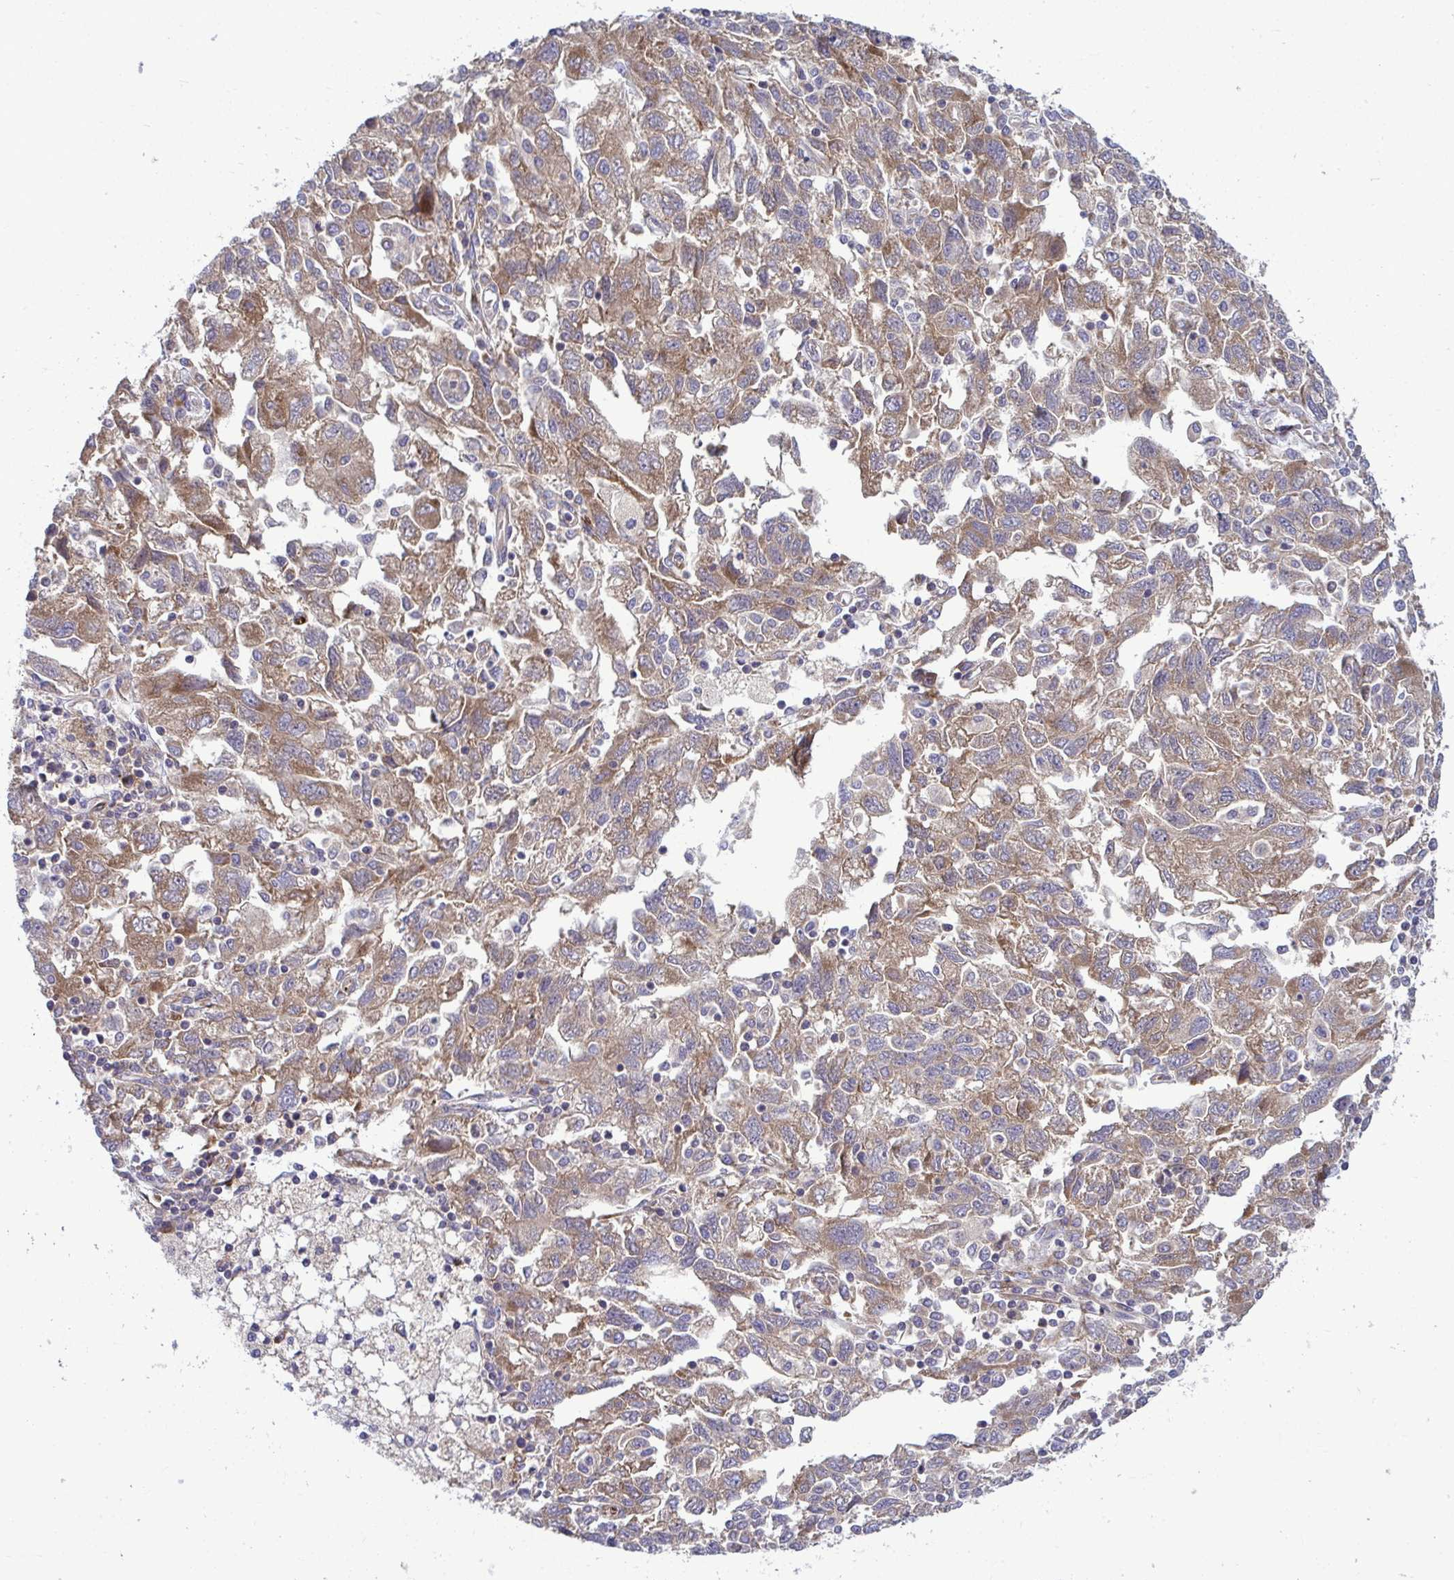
{"staining": {"intensity": "moderate", "quantity": ">75%", "location": "cytoplasmic/membranous"}, "tissue": "ovarian cancer", "cell_type": "Tumor cells", "image_type": "cancer", "snomed": [{"axis": "morphology", "description": "Carcinoma, NOS"}, {"axis": "morphology", "description": "Cystadenocarcinoma, serous, NOS"}, {"axis": "topography", "description": "Ovary"}], "caption": "IHC (DAB (3,3'-diaminobenzidine)) staining of human ovarian serous cystadenocarcinoma exhibits moderate cytoplasmic/membranous protein staining in approximately >75% of tumor cells. (Brightfield microscopy of DAB IHC at high magnification).", "gene": "GFPT2", "patient": {"sex": "female", "age": 69}}